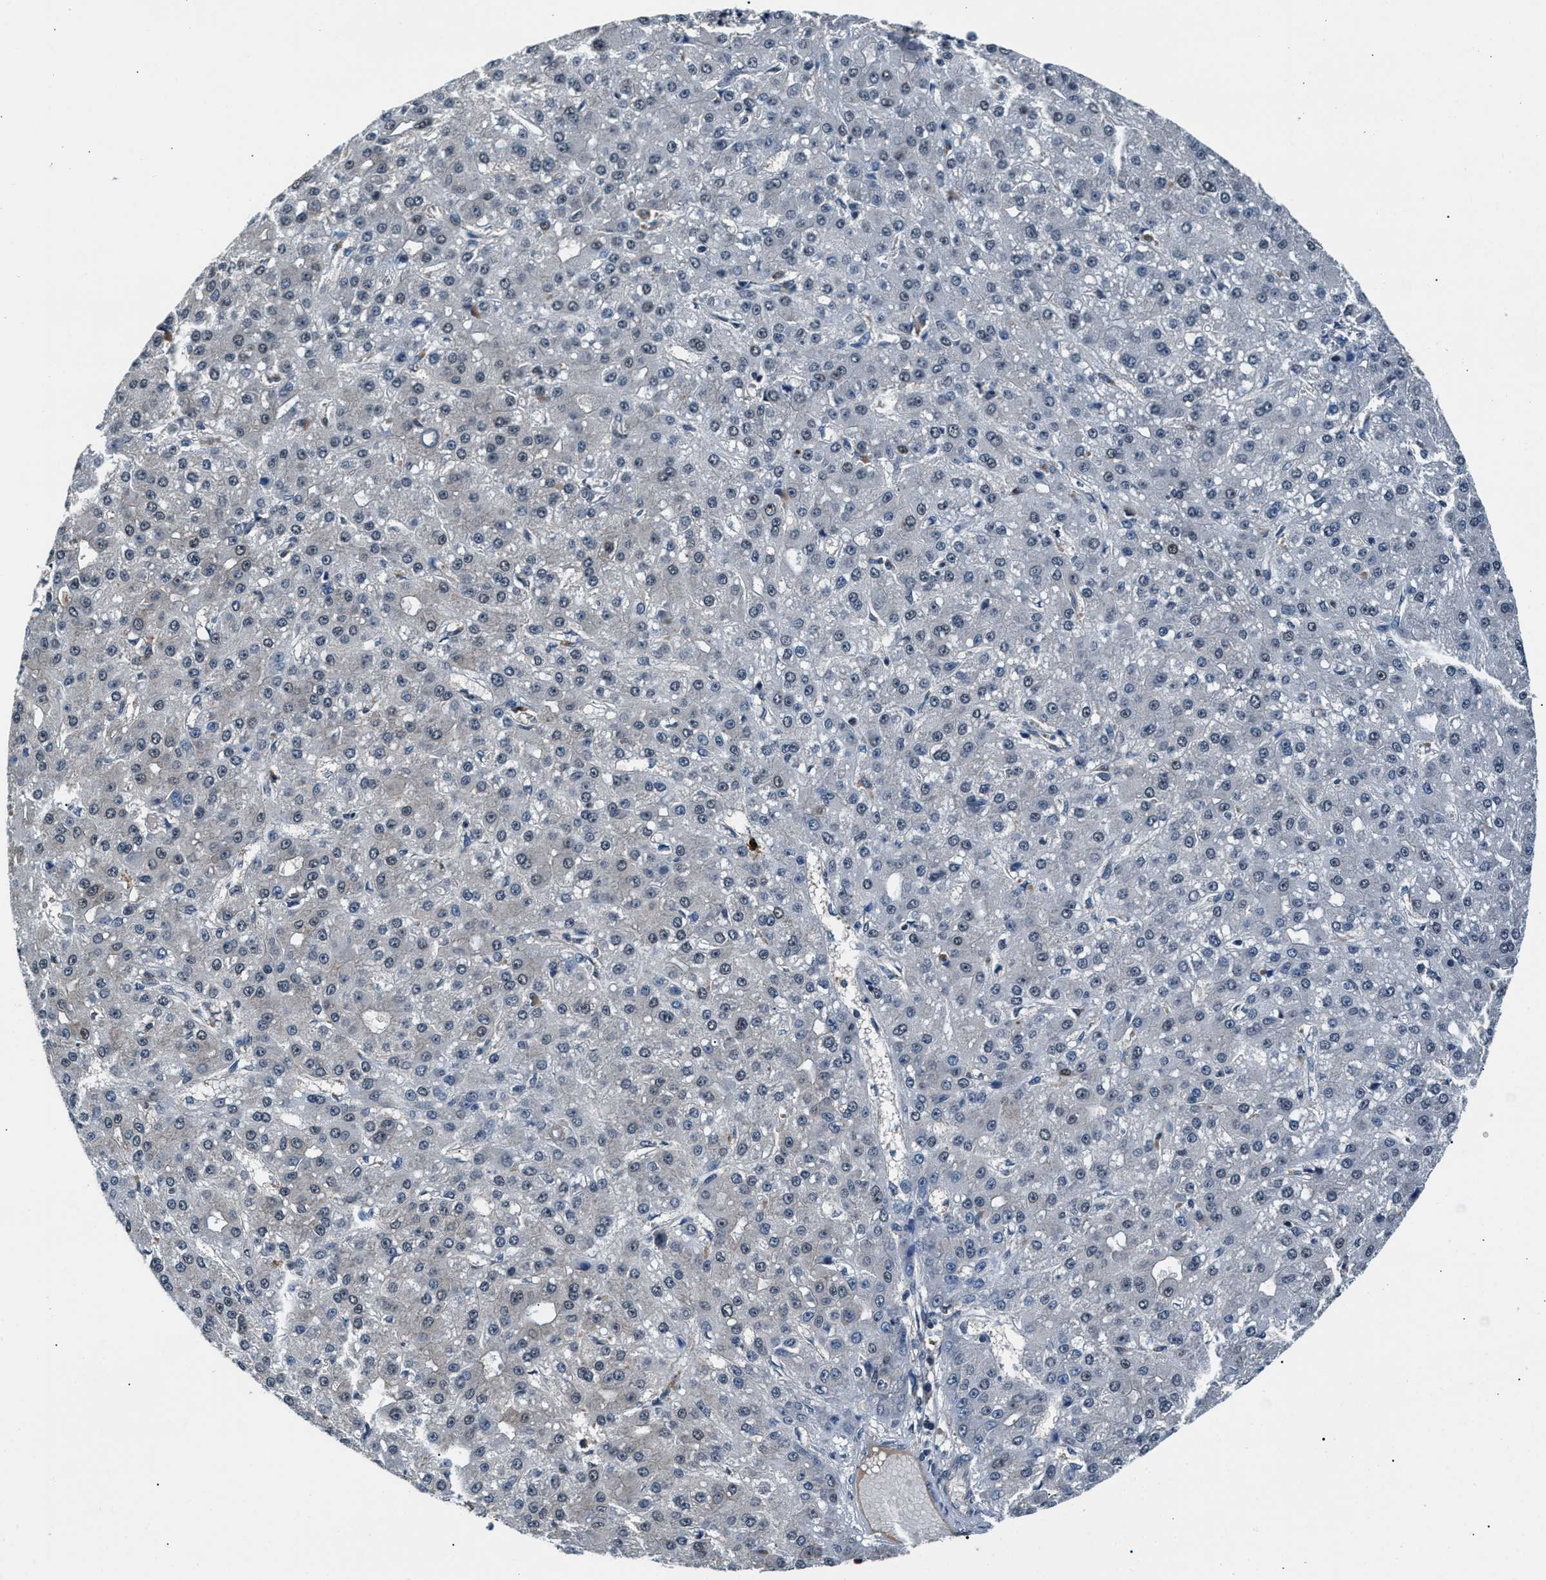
{"staining": {"intensity": "negative", "quantity": "none", "location": "none"}, "tissue": "liver cancer", "cell_type": "Tumor cells", "image_type": "cancer", "snomed": [{"axis": "morphology", "description": "Carcinoma, Hepatocellular, NOS"}, {"axis": "topography", "description": "Liver"}], "caption": "This is an IHC photomicrograph of hepatocellular carcinoma (liver). There is no expression in tumor cells.", "gene": "RBM33", "patient": {"sex": "male", "age": 67}}